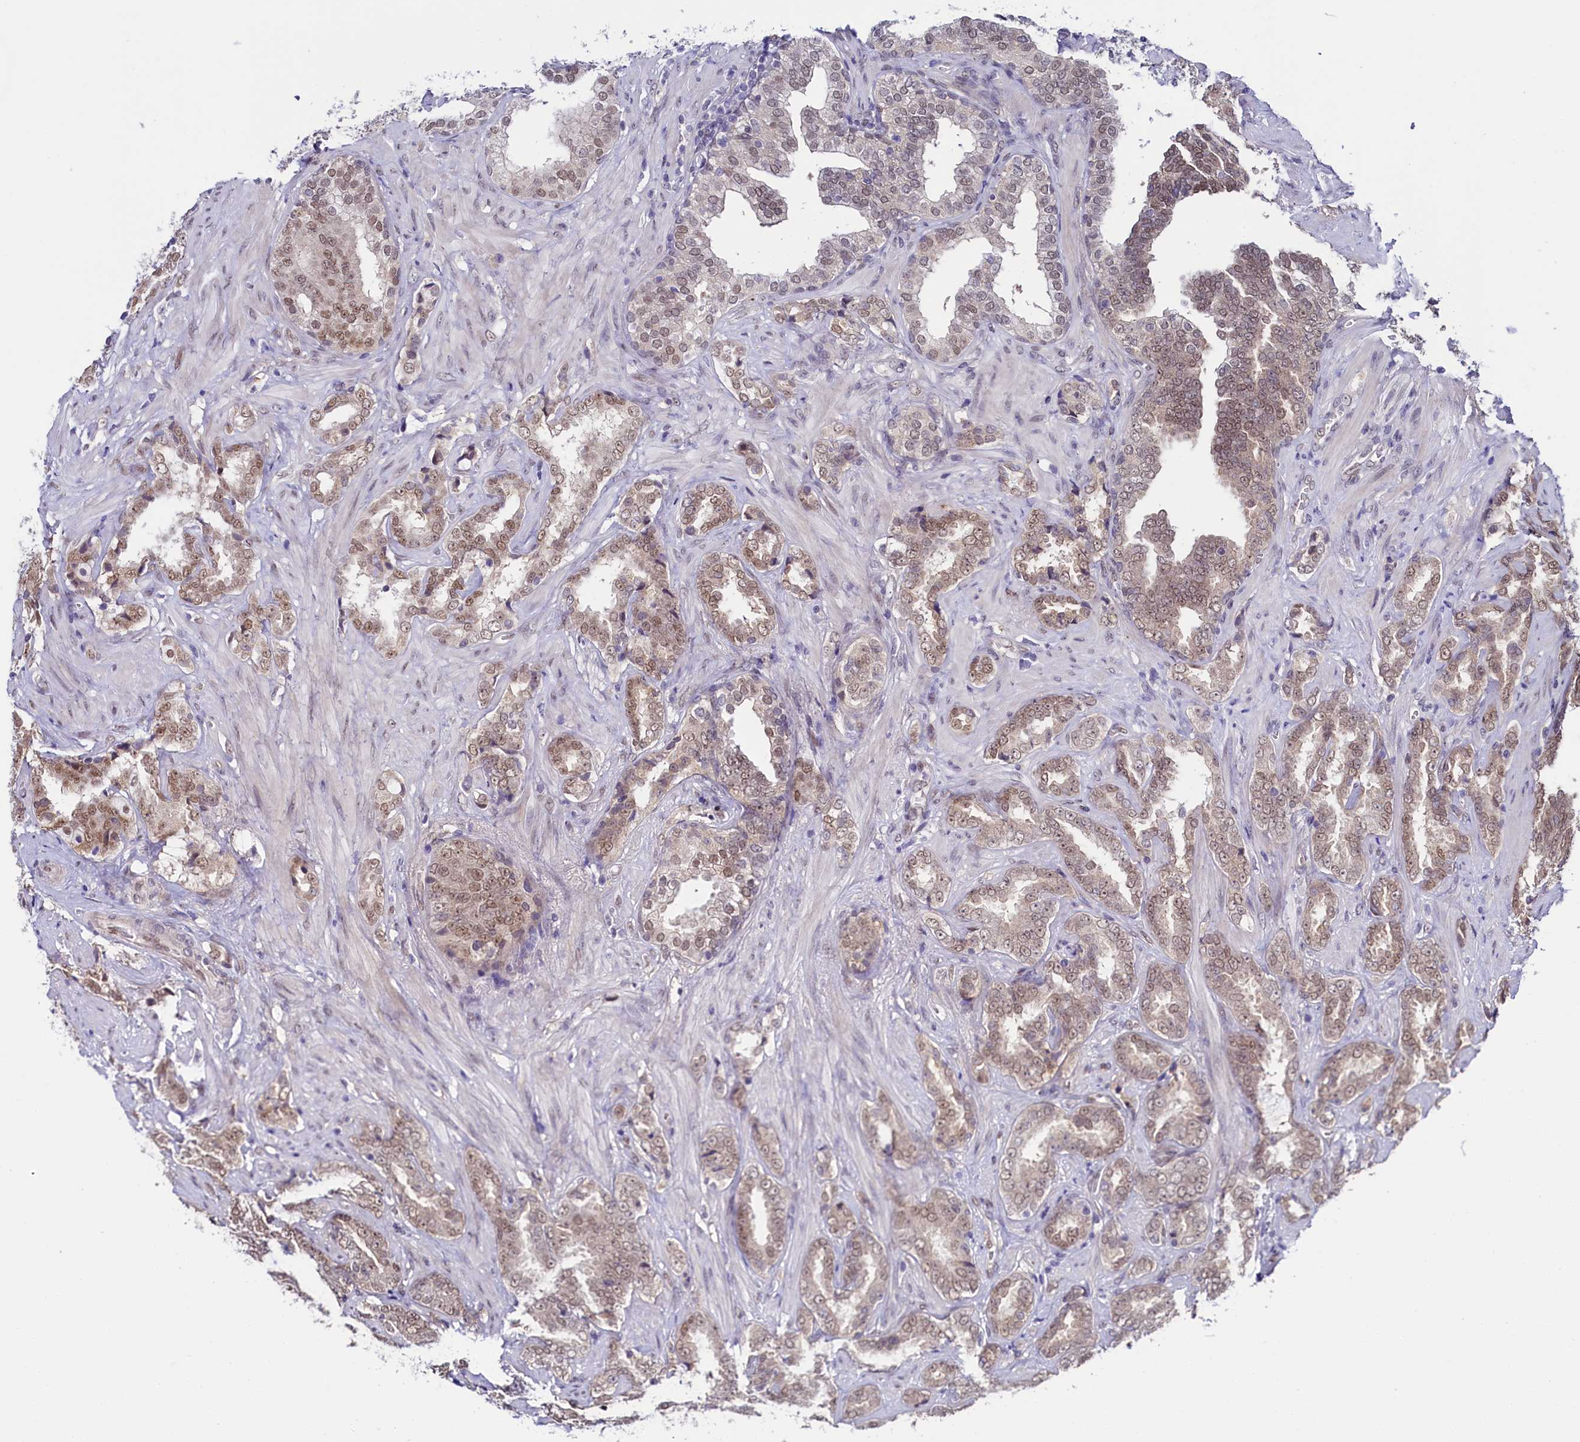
{"staining": {"intensity": "moderate", "quantity": "25%-75%", "location": "nuclear"}, "tissue": "prostate cancer", "cell_type": "Tumor cells", "image_type": "cancer", "snomed": [{"axis": "morphology", "description": "Adenocarcinoma, High grade"}, {"axis": "topography", "description": "Prostate and seminal vesicle, NOS"}], "caption": "Brown immunohistochemical staining in high-grade adenocarcinoma (prostate) reveals moderate nuclear positivity in about 25%-75% of tumor cells.", "gene": "FLYWCH2", "patient": {"sex": "male", "age": 67}}